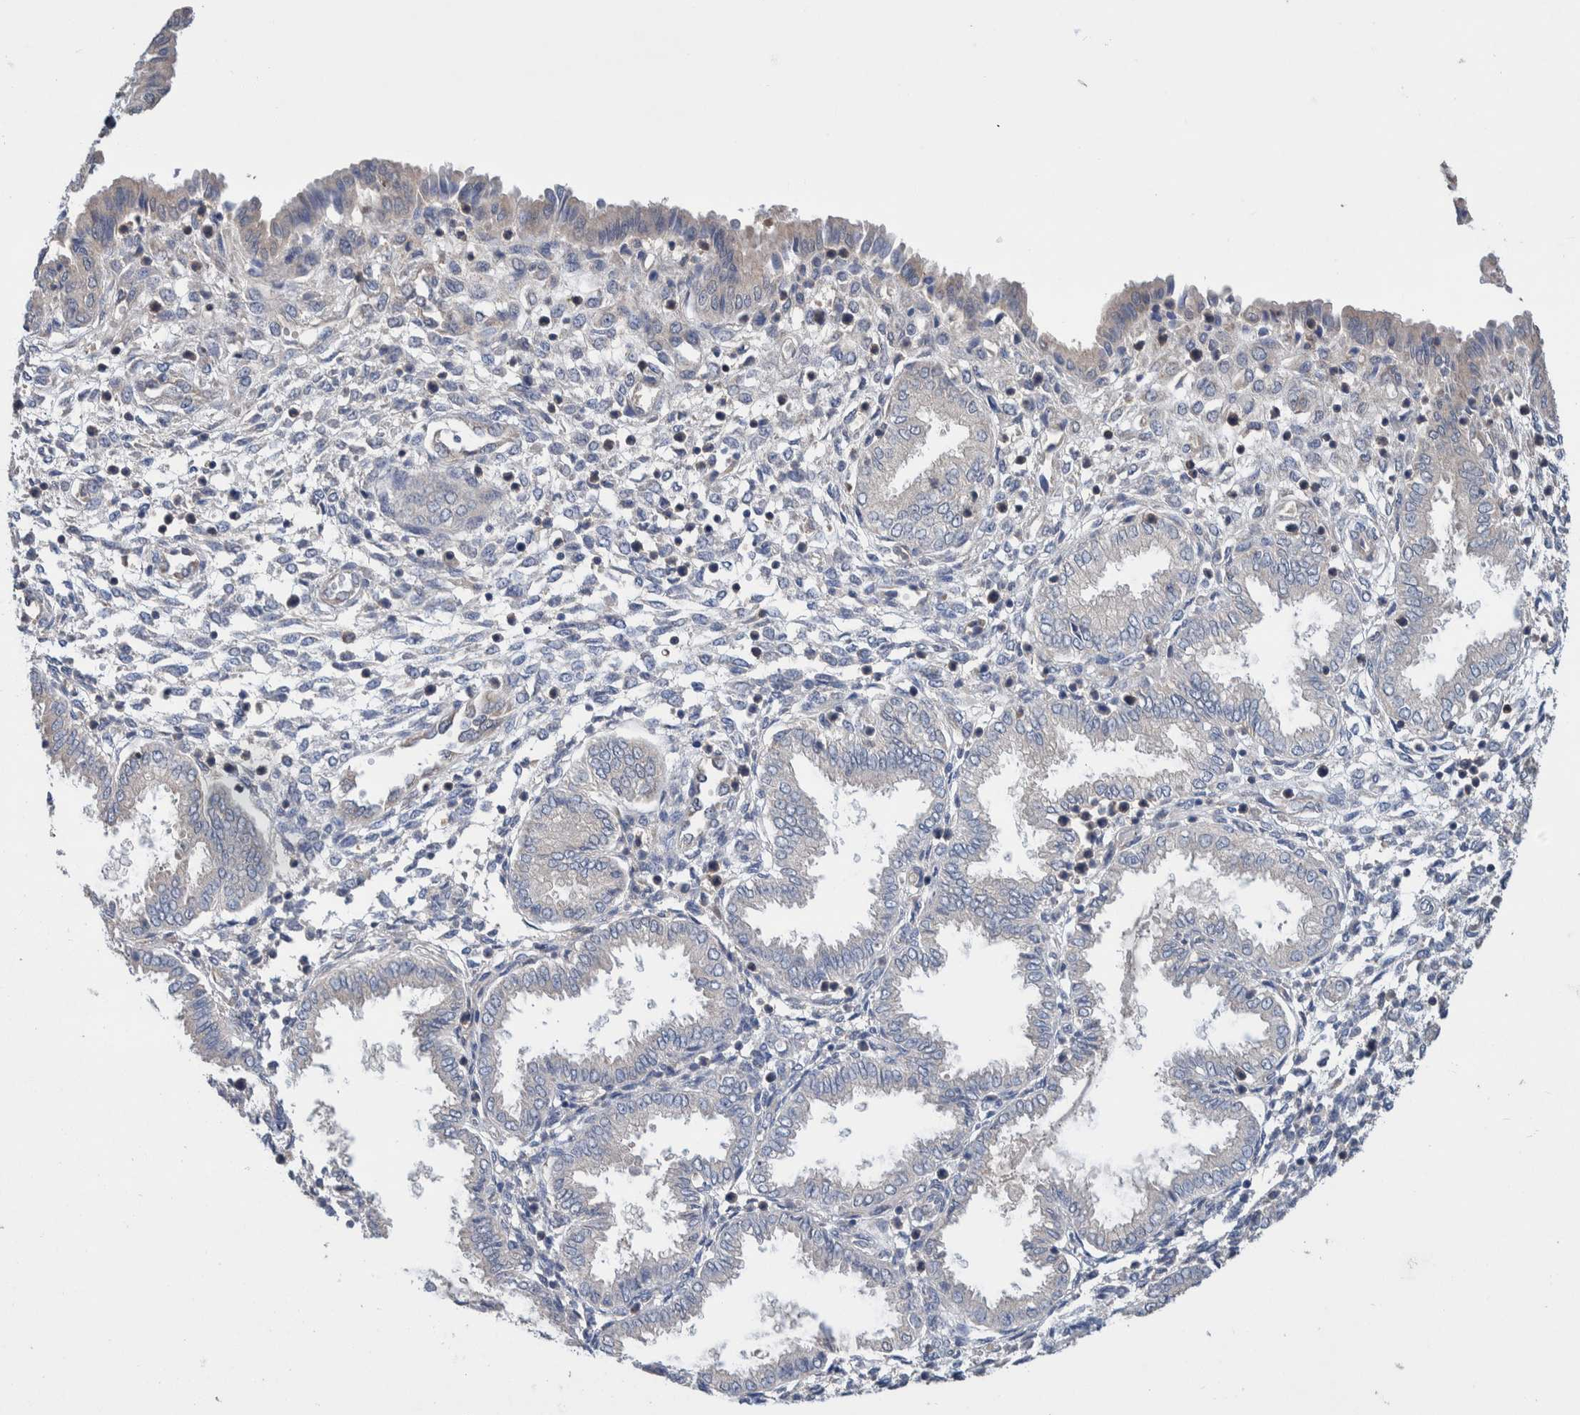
{"staining": {"intensity": "negative", "quantity": "none", "location": "none"}, "tissue": "endometrium", "cell_type": "Cells in endometrial stroma", "image_type": "normal", "snomed": [{"axis": "morphology", "description": "Normal tissue, NOS"}, {"axis": "topography", "description": "Endometrium"}], "caption": "DAB (3,3'-diaminobenzidine) immunohistochemical staining of normal human endometrium demonstrates no significant positivity in cells in endometrial stroma.", "gene": "PLPBP", "patient": {"sex": "female", "age": 33}}